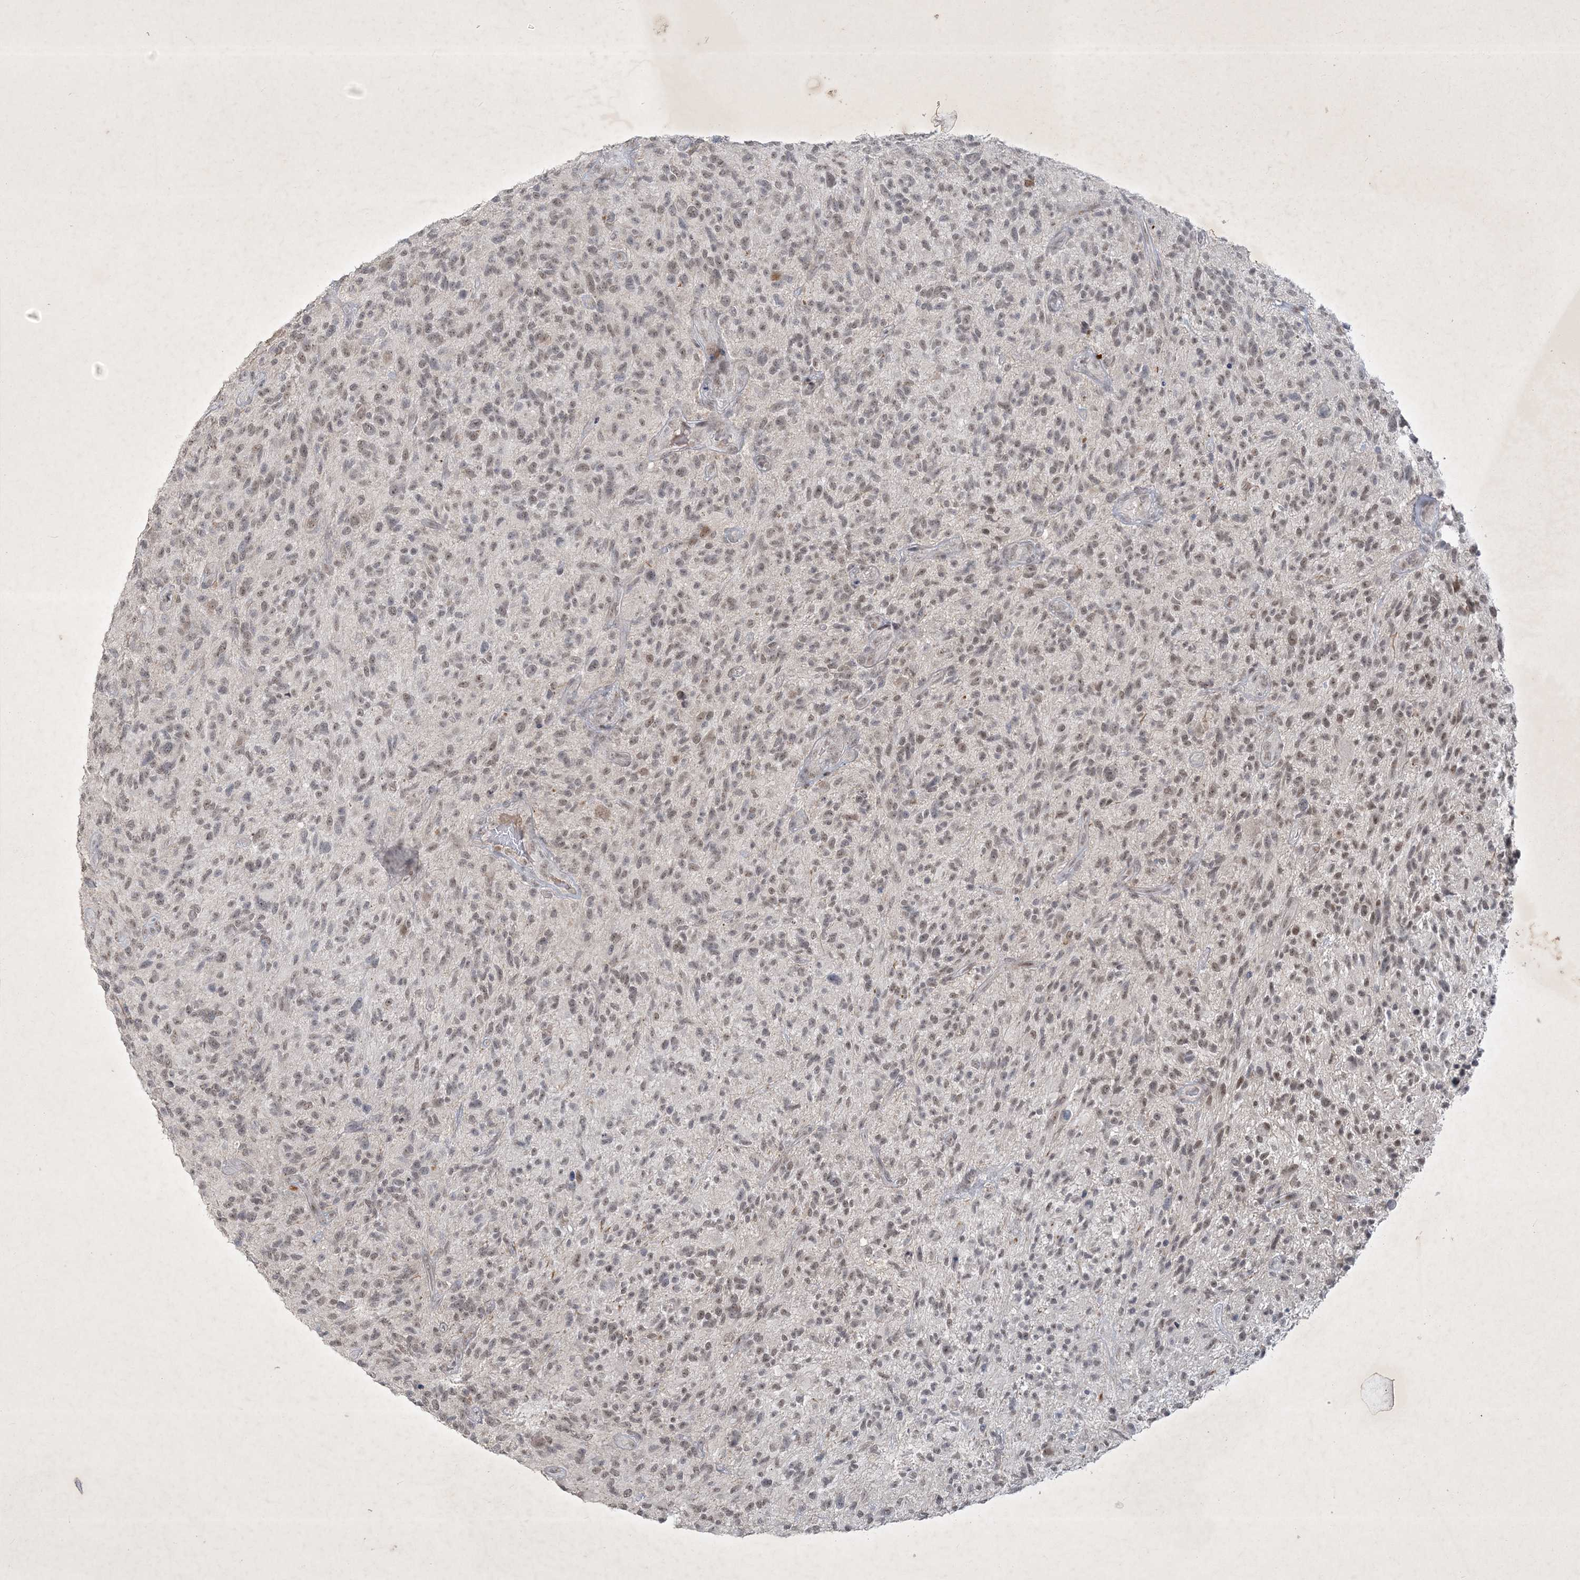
{"staining": {"intensity": "weak", "quantity": "<25%", "location": "nuclear"}, "tissue": "glioma", "cell_type": "Tumor cells", "image_type": "cancer", "snomed": [{"axis": "morphology", "description": "Glioma, malignant, High grade"}, {"axis": "topography", "description": "Brain"}], "caption": "This is an immunohistochemistry histopathology image of human glioma. There is no positivity in tumor cells.", "gene": "ZBTB9", "patient": {"sex": "male", "age": 47}}